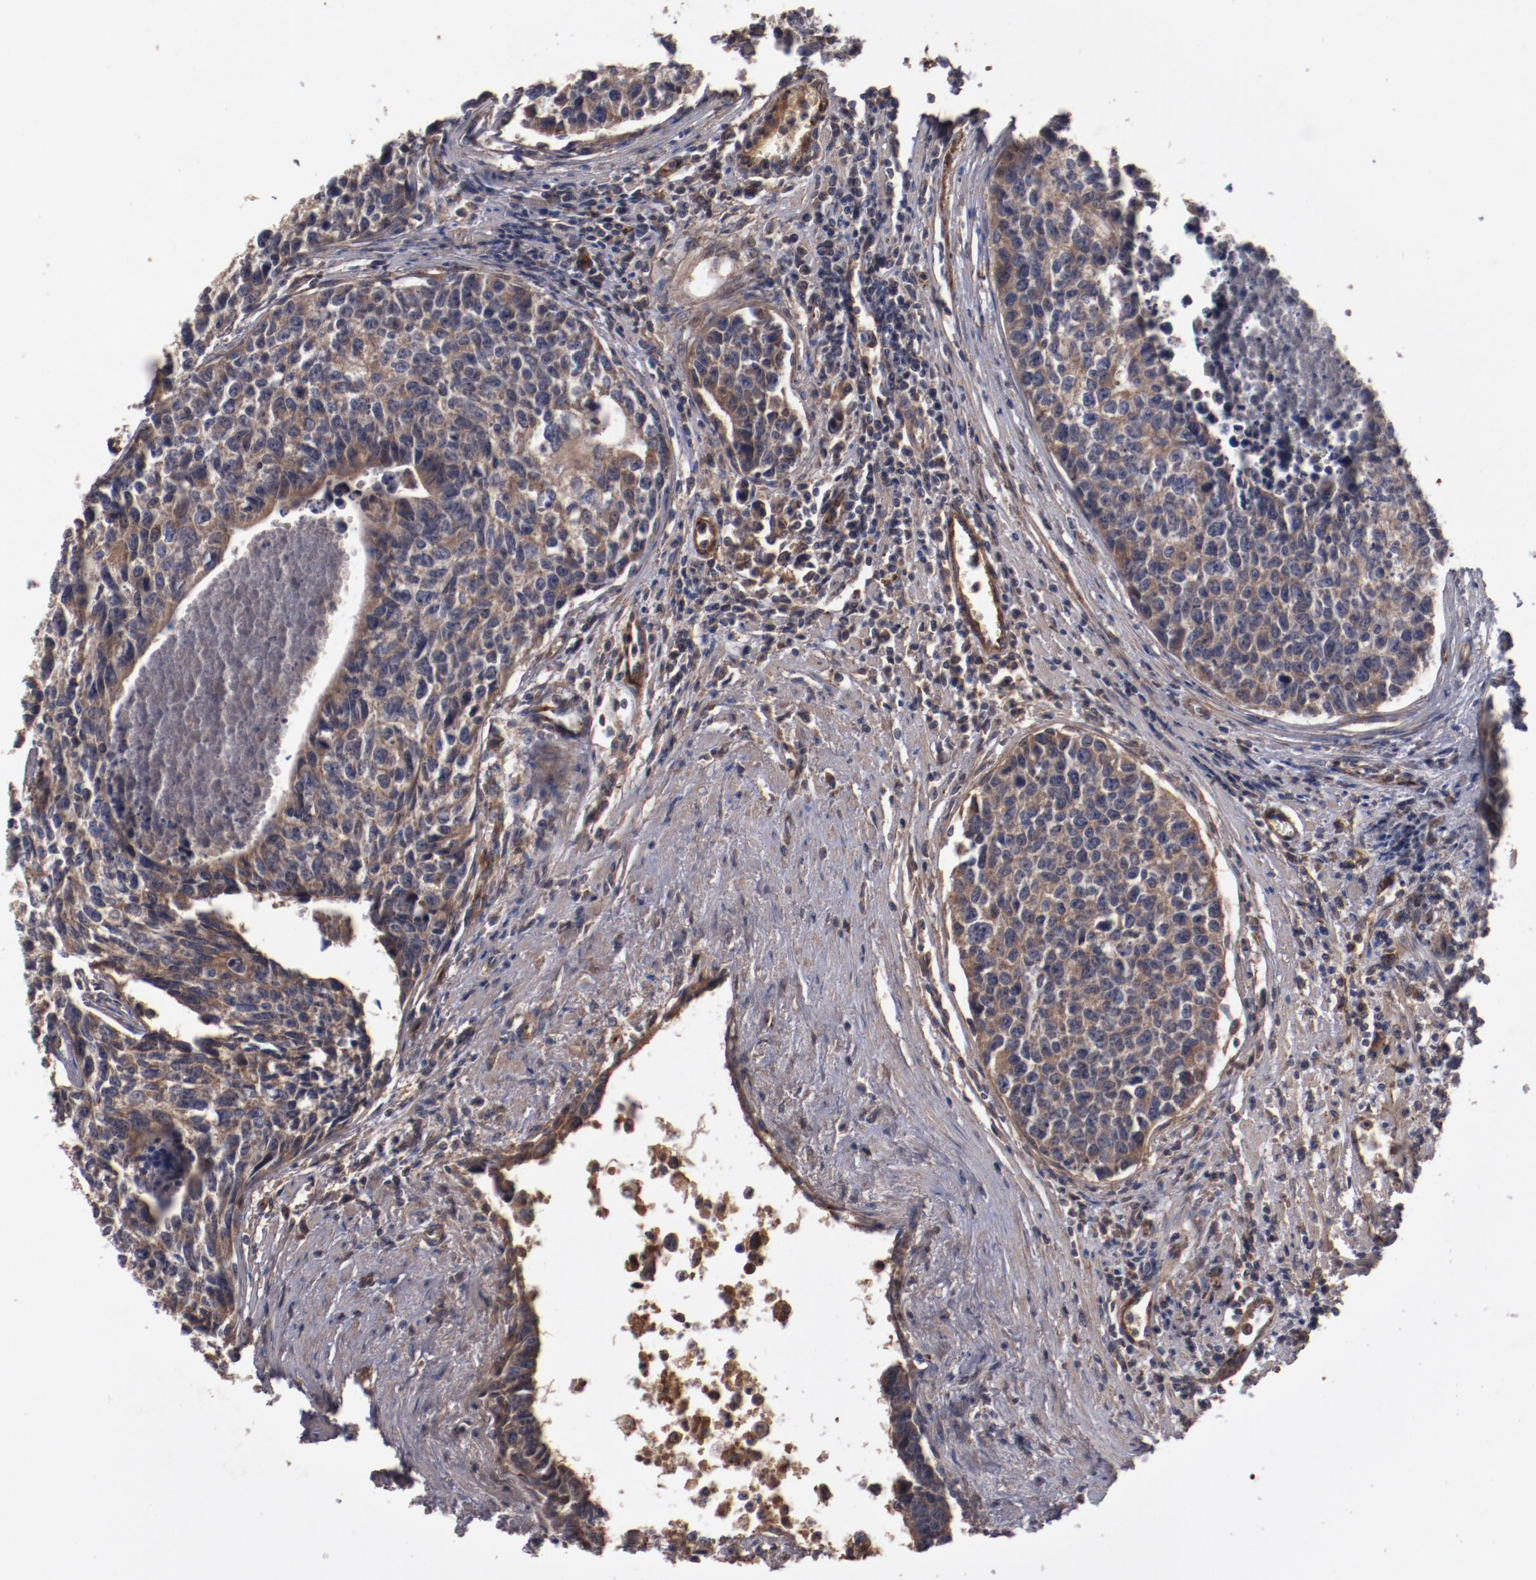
{"staining": {"intensity": "moderate", "quantity": ">75%", "location": "cytoplasmic/membranous"}, "tissue": "urothelial cancer", "cell_type": "Tumor cells", "image_type": "cancer", "snomed": [{"axis": "morphology", "description": "Urothelial carcinoma, High grade"}, {"axis": "topography", "description": "Urinary bladder"}], "caption": "There is medium levels of moderate cytoplasmic/membranous expression in tumor cells of urothelial cancer, as demonstrated by immunohistochemical staining (brown color).", "gene": "DIPK2B", "patient": {"sex": "male", "age": 81}}